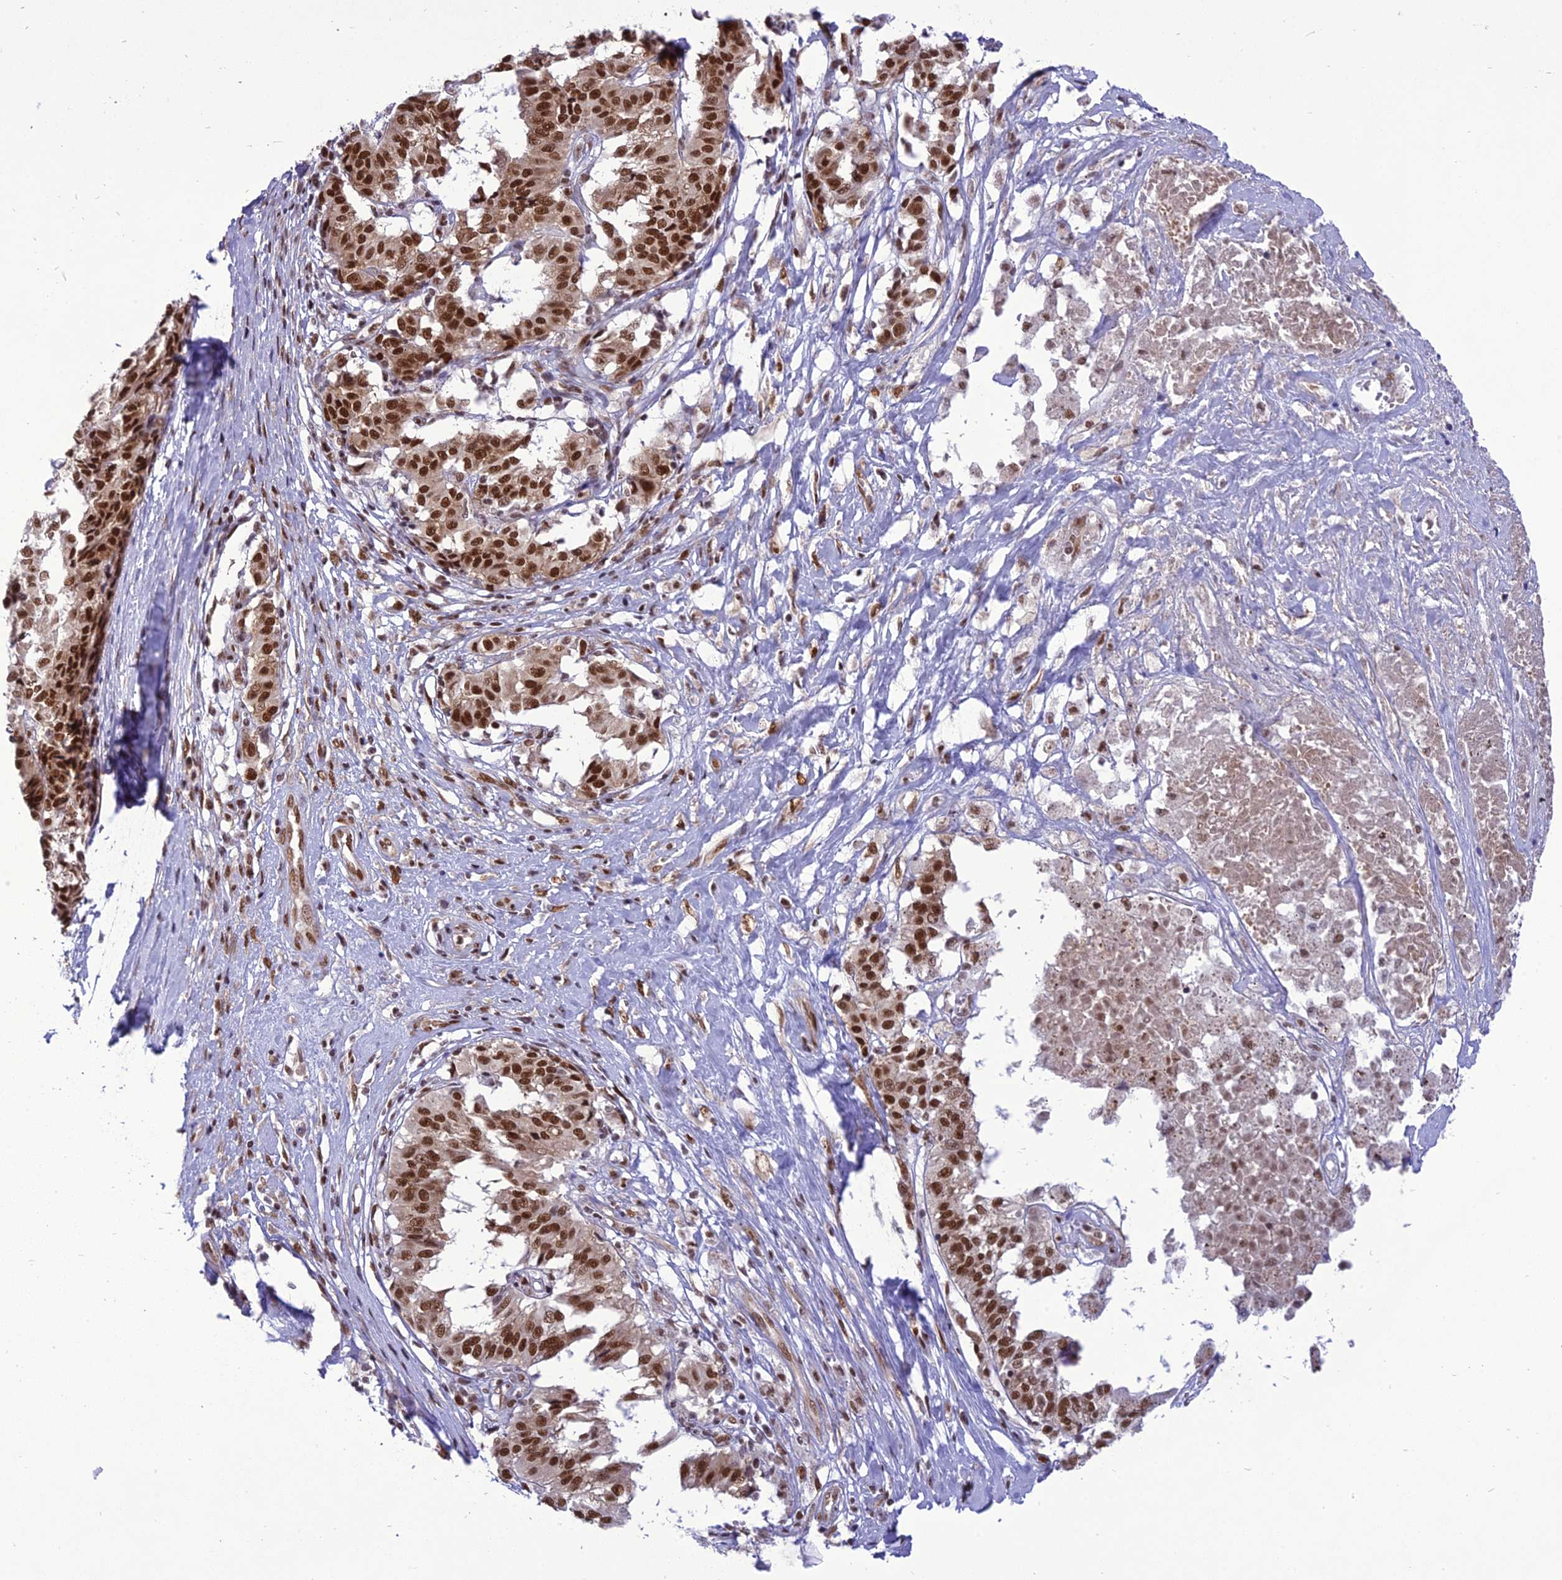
{"staining": {"intensity": "strong", "quantity": ">75%", "location": "nuclear"}, "tissue": "melanoma", "cell_type": "Tumor cells", "image_type": "cancer", "snomed": [{"axis": "morphology", "description": "Malignant melanoma, NOS"}, {"axis": "topography", "description": "Skin"}], "caption": "Tumor cells demonstrate high levels of strong nuclear positivity in about >75% of cells in malignant melanoma. (DAB IHC, brown staining for protein, blue staining for nuclei).", "gene": "DDX1", "patient": {"sex": "female", "age": 72}}